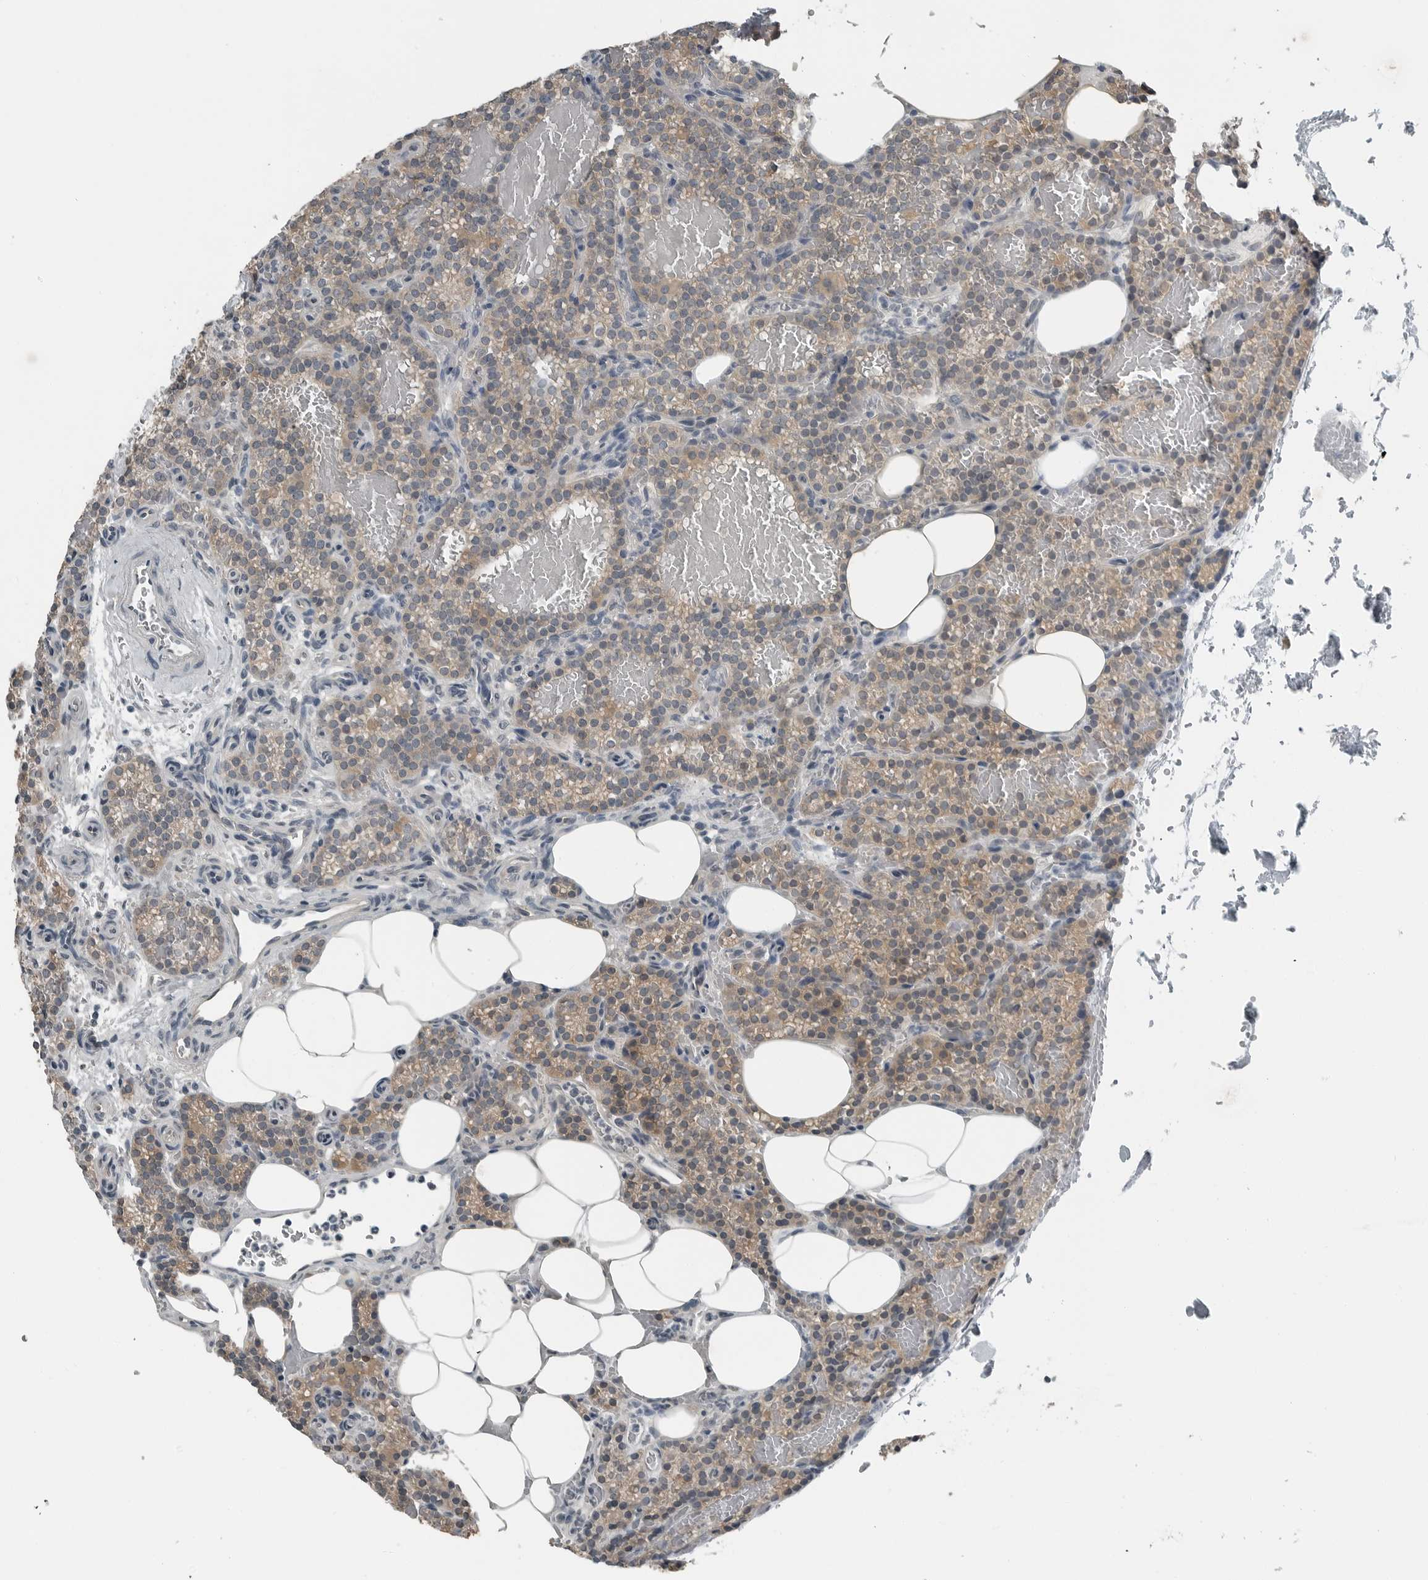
{"staining": {"intensity": "moderate", "quantity": ">75%", "location": "cytoplasmic/membranous"}, "tissue": "parathyroid gland", "cell_type": "Glandular cells", "image_type": "normal", "snomed": [{"axis": "morphology", "description": "Normal tissue, NOS"}, {"axis": "topography", "description": "Parathyroid gland"}], "caption": "A brown stain shows moderate cytoplasmic/membranous staining of a protein in glandular cells of normal human parathyroid gland.", "gene": "ENSG00000286112", "patient": {"sex": "male", "age": 58}}